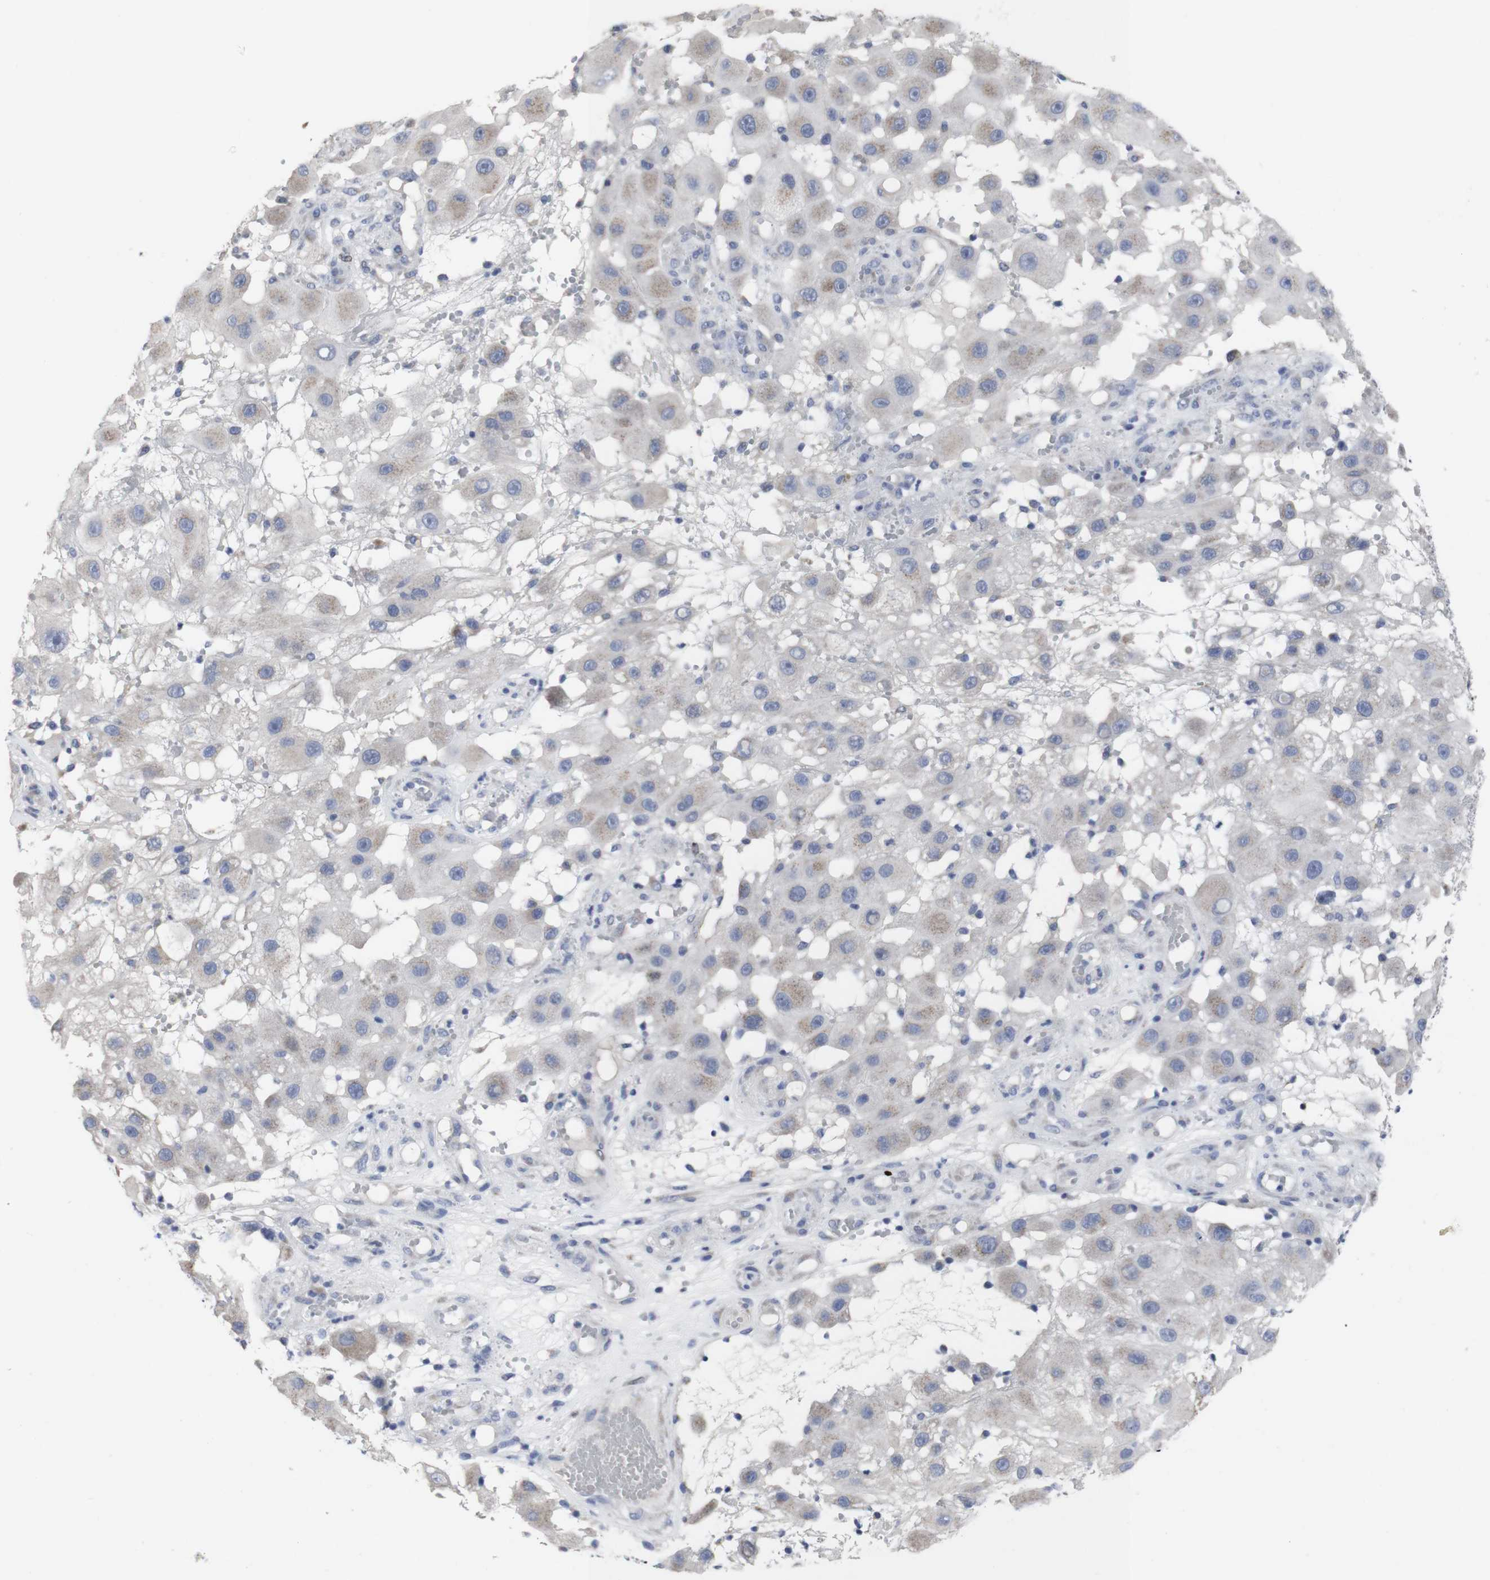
{"staining": {"intensity": "negative", "quantity": "none", "location": "none"}, "tissue": "melanoma", "cell_type": "Tumor cells", "image_type": "cancer", "snomed": [{"axis": "morphology", "description": "Malignant melanoma, NOS"}, {"axis": "topography", "description": "Skin"}], "caption": "The micrograph exhibits no staining of tumor cells in malignant melanoma.", "gene": "SNCG", "patient": {"sex": "female", "age": 81}}